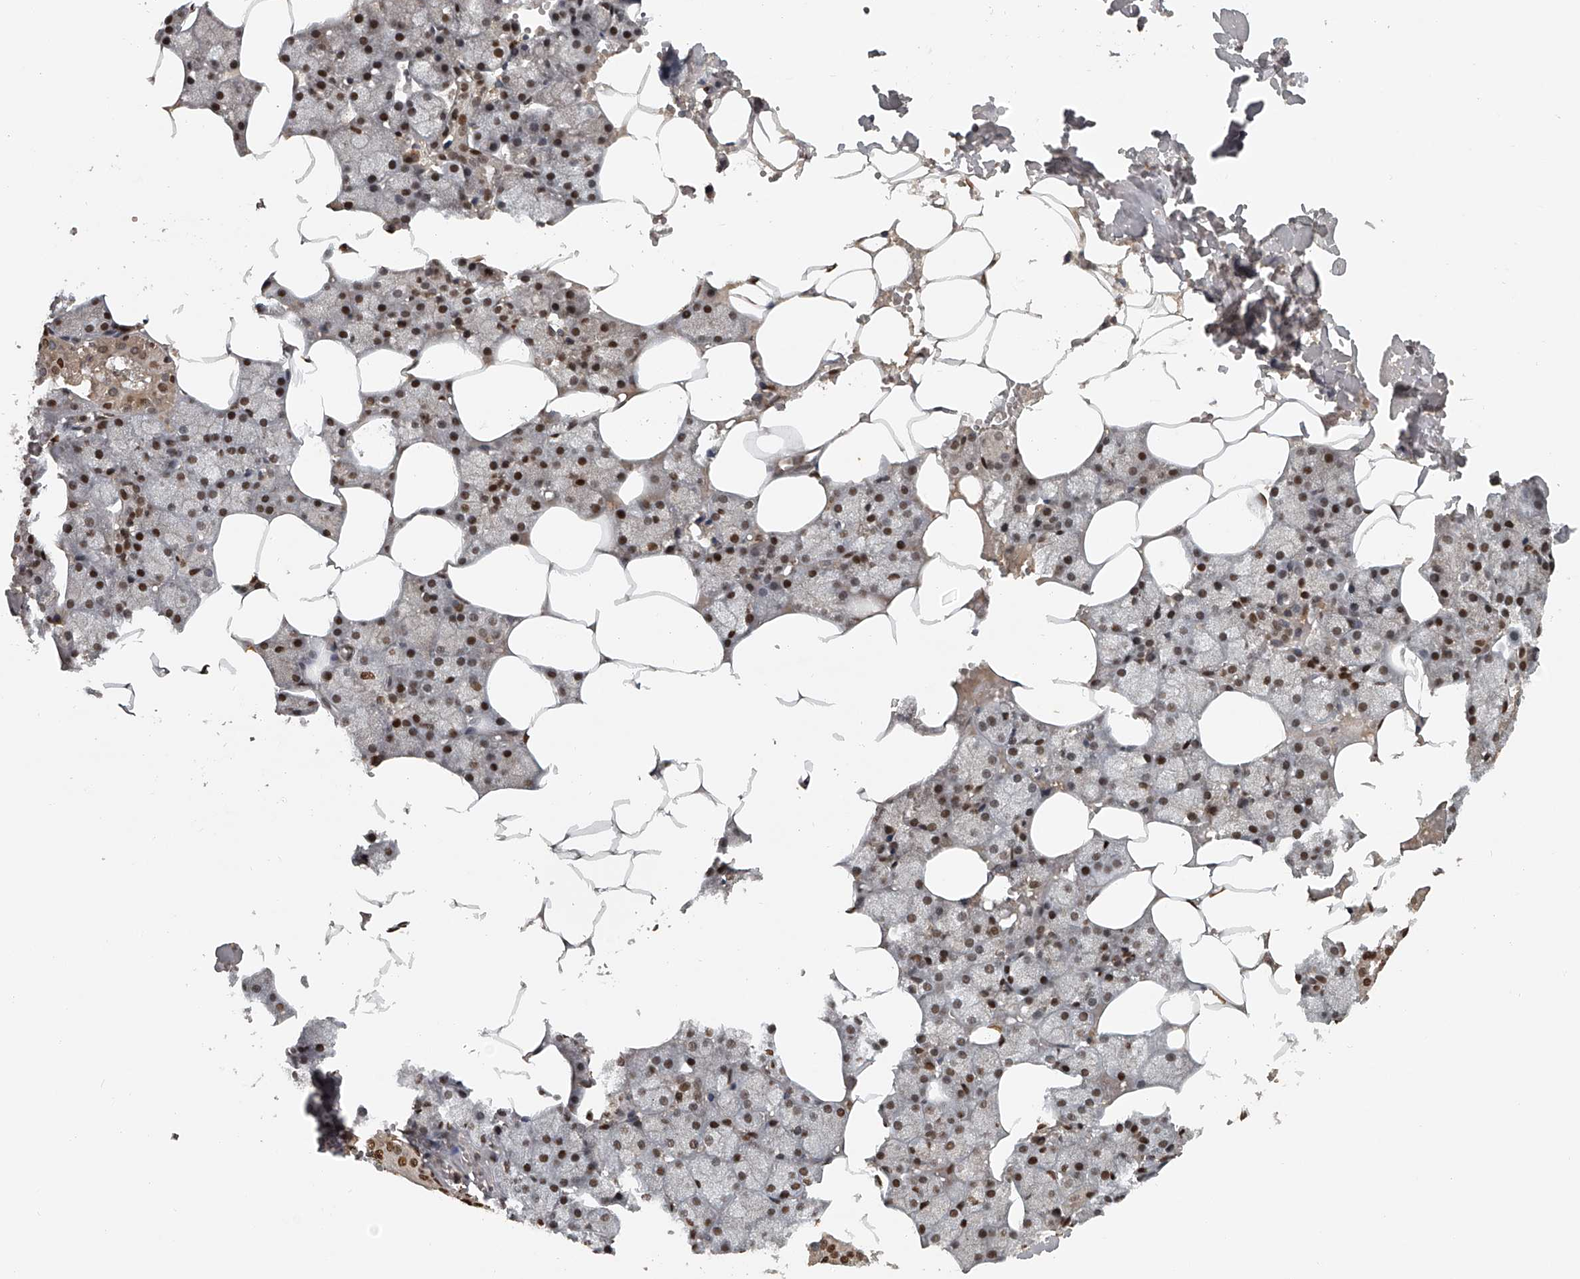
{"staining": {"intensity": "moderate", "quantity": ">75%", "location": "cytoplasmic/membranous,nuclear"}, "tissue": "salivary gland", "cell_type": "Glandular cells", "image_type": "normal", "snomed": [{"axis": "morphology", "description": "Normal tissue, NOS"}, {"axis": "topography", "description": "Salivary gland"}], "caption": "An immunohistochemistry (IHC) micrograph of normal tissue is shown. Protein staining in brown labels moderate cytoplasmic/membranous,nuclear positivity in salivary gland within glandular cells. (DAB IHC with brightfield microscopy, high magnification).", "gene": "PLEKHG1", "patient": {"sex": "male", "age": 62}}